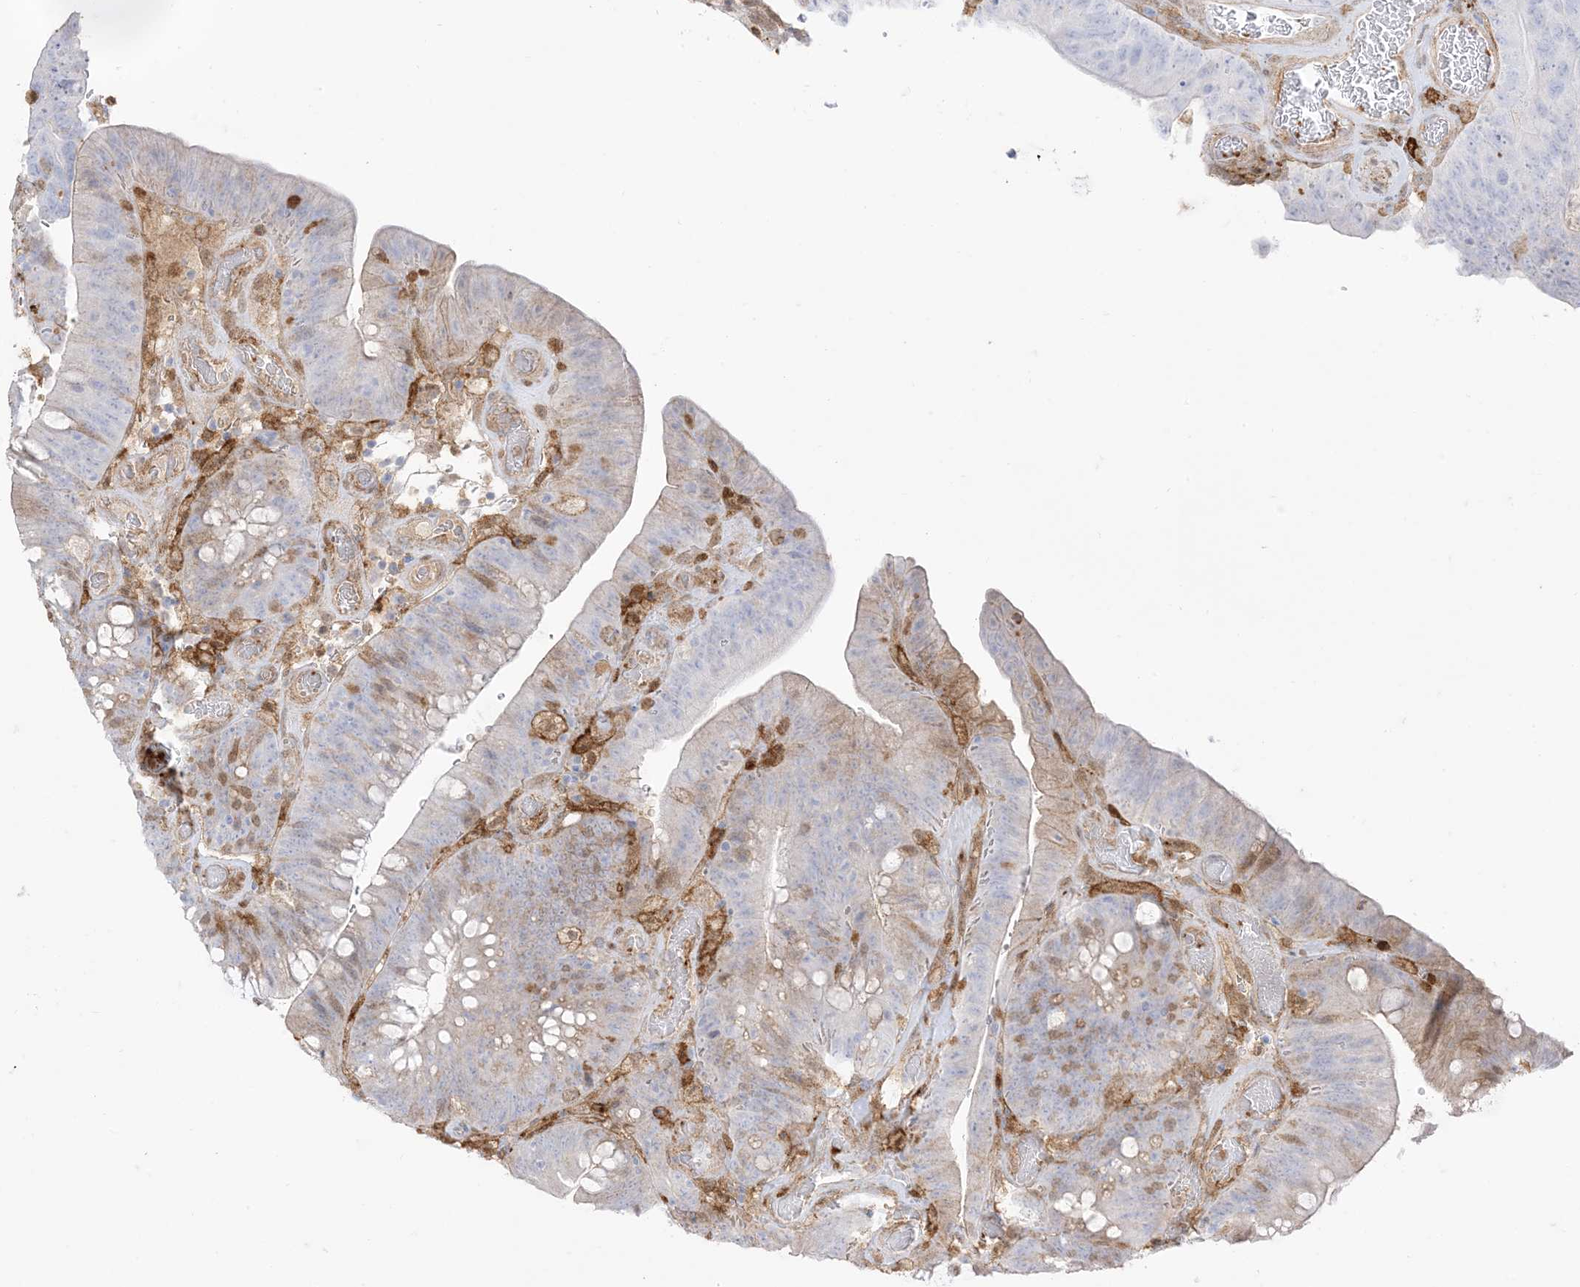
{"staining": {"intensity": "negative", "quantity": "none", "location": "none"}, "tissue": "colorectal cancer", "cell_type": "Tumor cells", "image_type": "cancer", "snomed": [{"axis": "morphology", "description": "Normal tissue, NOS"}, {"axis": "topography", "description": "Colon"}], "caption": "There is no significant expression in tumor cells of colorectal cancer. (DAB IHC, high magnification).", "gene": "GSN", "patient": {"sex": "female", "age": 82}}